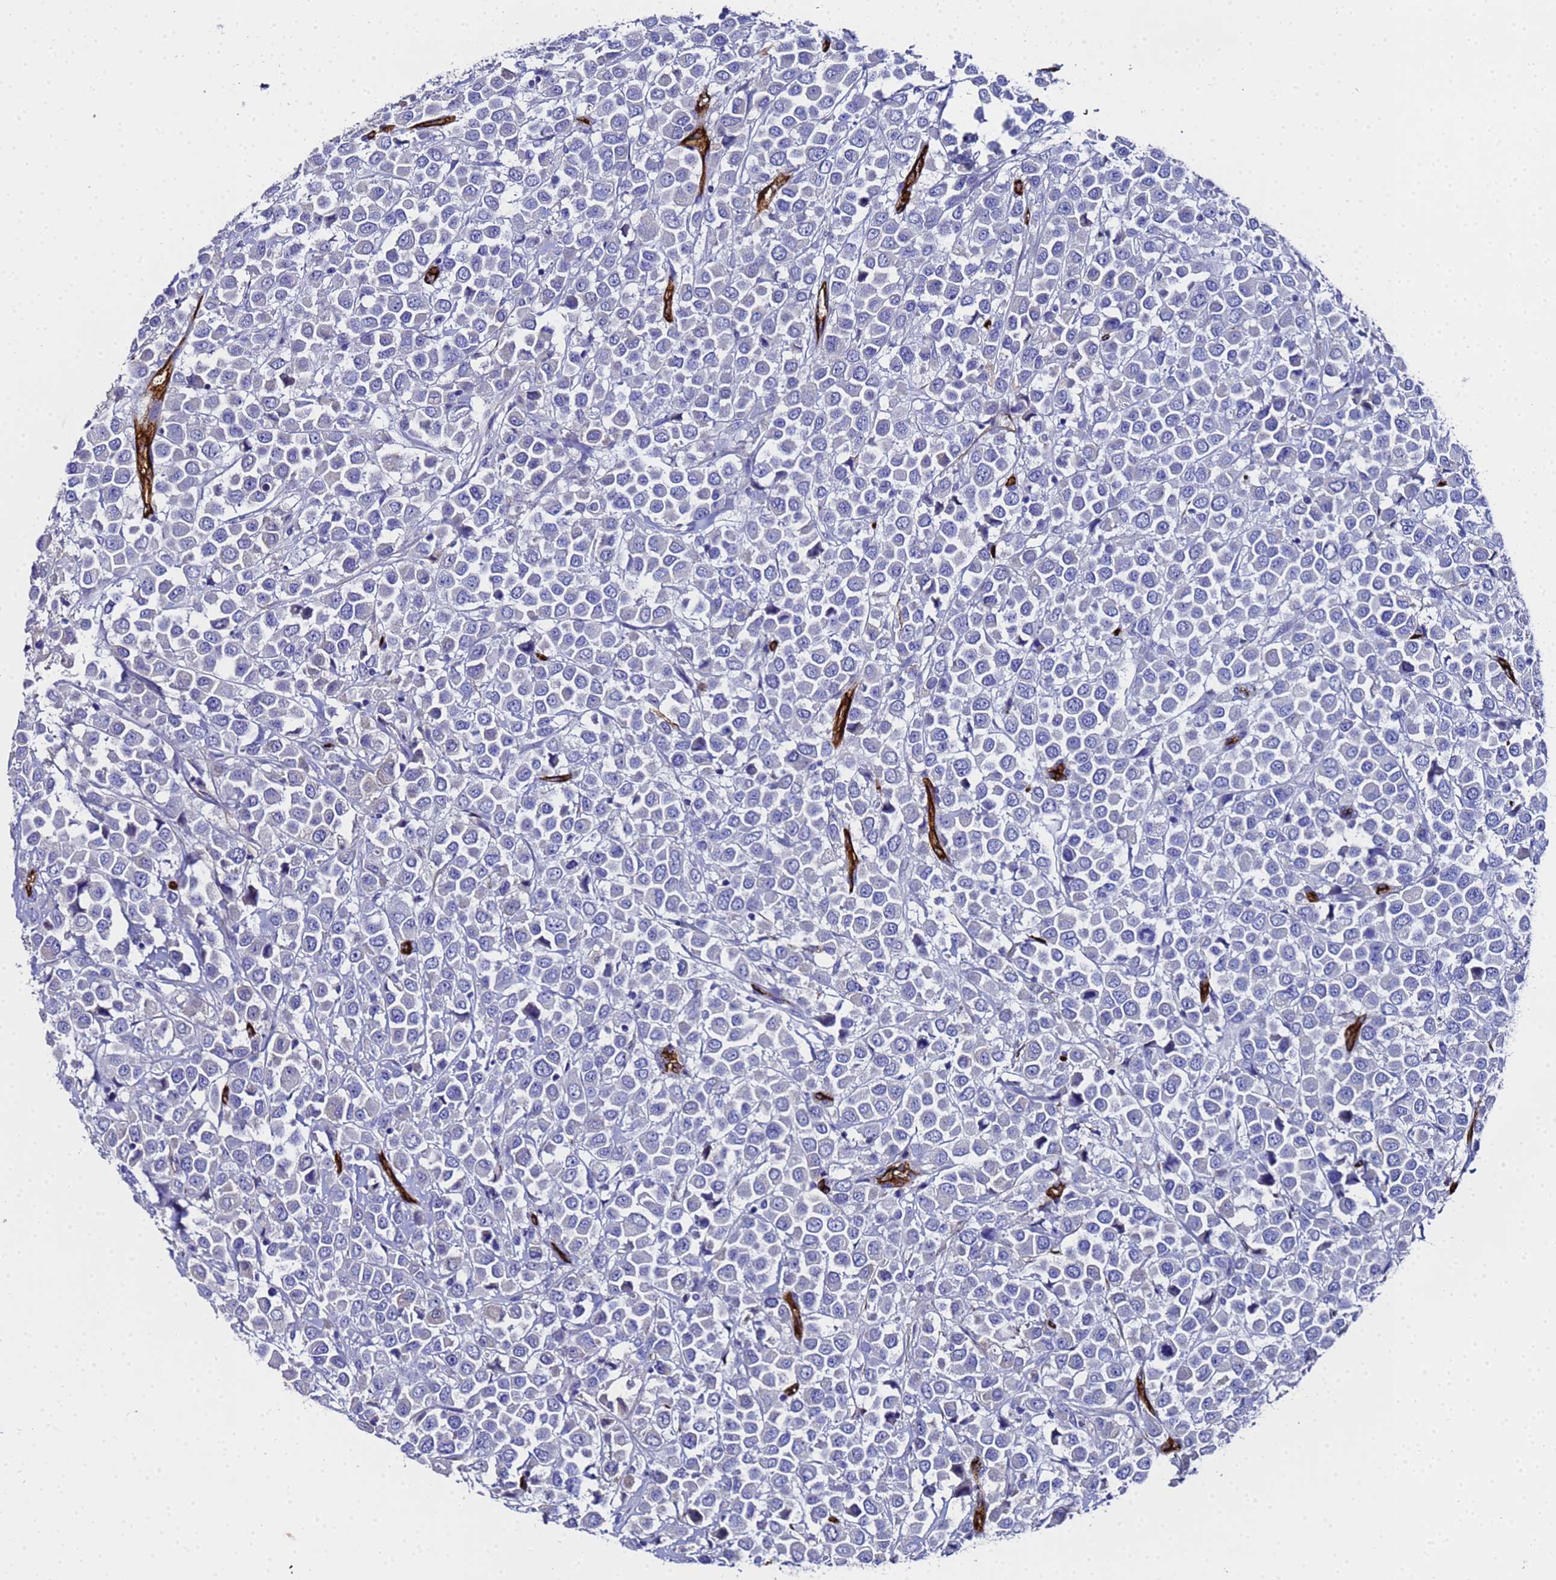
{"staining": {"intensity": "negative", "quantity": "none", "location": "none"}, "tissue": "breast cancer", "cell_type": "Tumor cells", "image_type": "cancer", "snomed": [{"axis": "morphology", "description": "Duct carcinoma"}, {"axis": "topography", "description": "Breast"}], "caption": "Immunohistochemistry image of infiltrating ductal carcinoma (breast) stained for a protein (brown), which demonstrates no expression in tumor cells.", "gene": "ADIPOQ", "patient": {"sex": "female", "age": 61}}